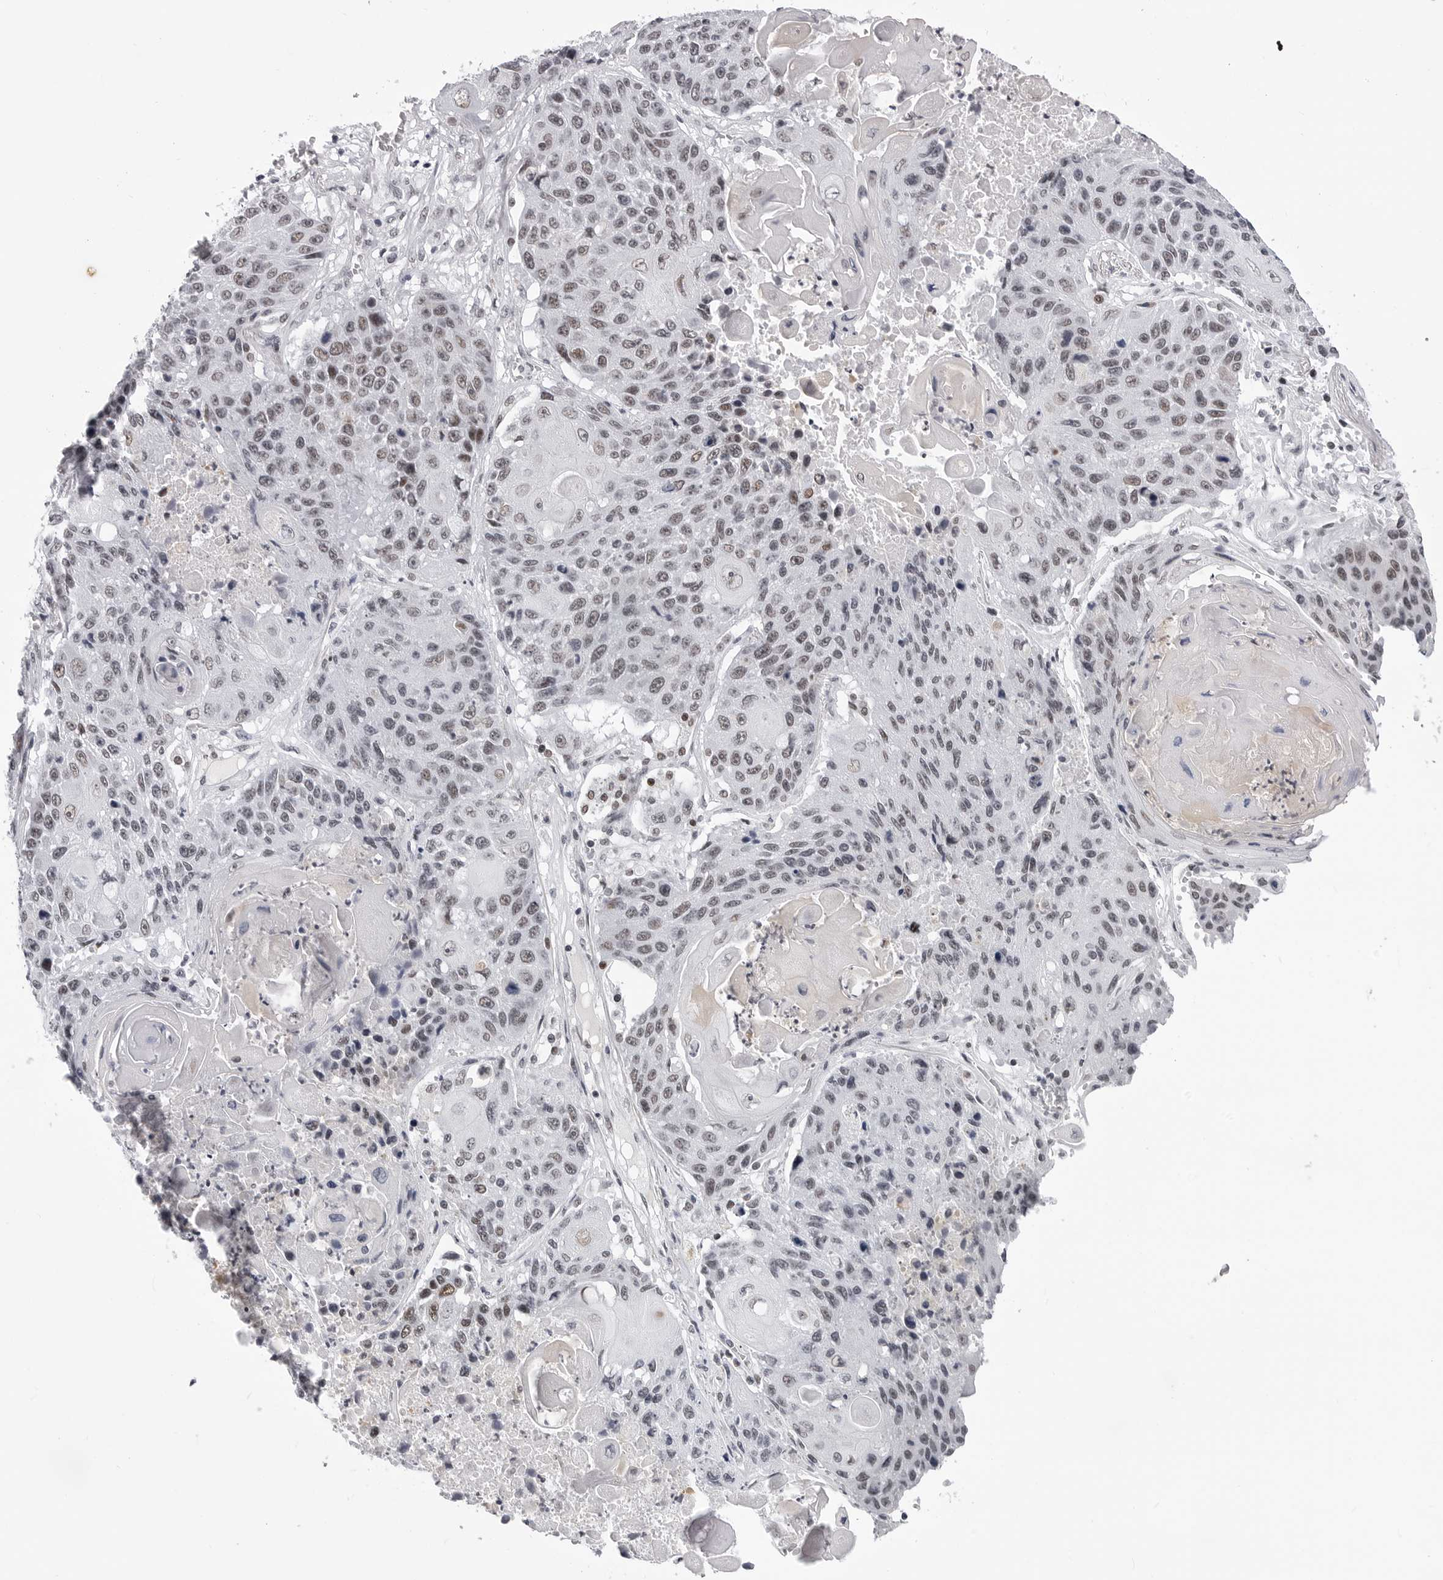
{"staining": {"intensity": "weak", "quantity": "25%-75%", "location": "nuclear"}, "tissue": "lung cancer", "cell_type": "Tumor cells", "image_type": "cancer", "snomed": [{"axis": "morphology", "description": "Squamous cell carcinoma, NOS"}, {"axis": "topography", "description": "Lung"}], "caption": "An immunohistochemistry (IHC) histopathology image of tumor tissue is shown. Protein staining in brown highlights weak nuclear positivity in lung cancer within tumor cells.", "gene": "SF3B4", "patient": {"sex": "male", "age": 61}}